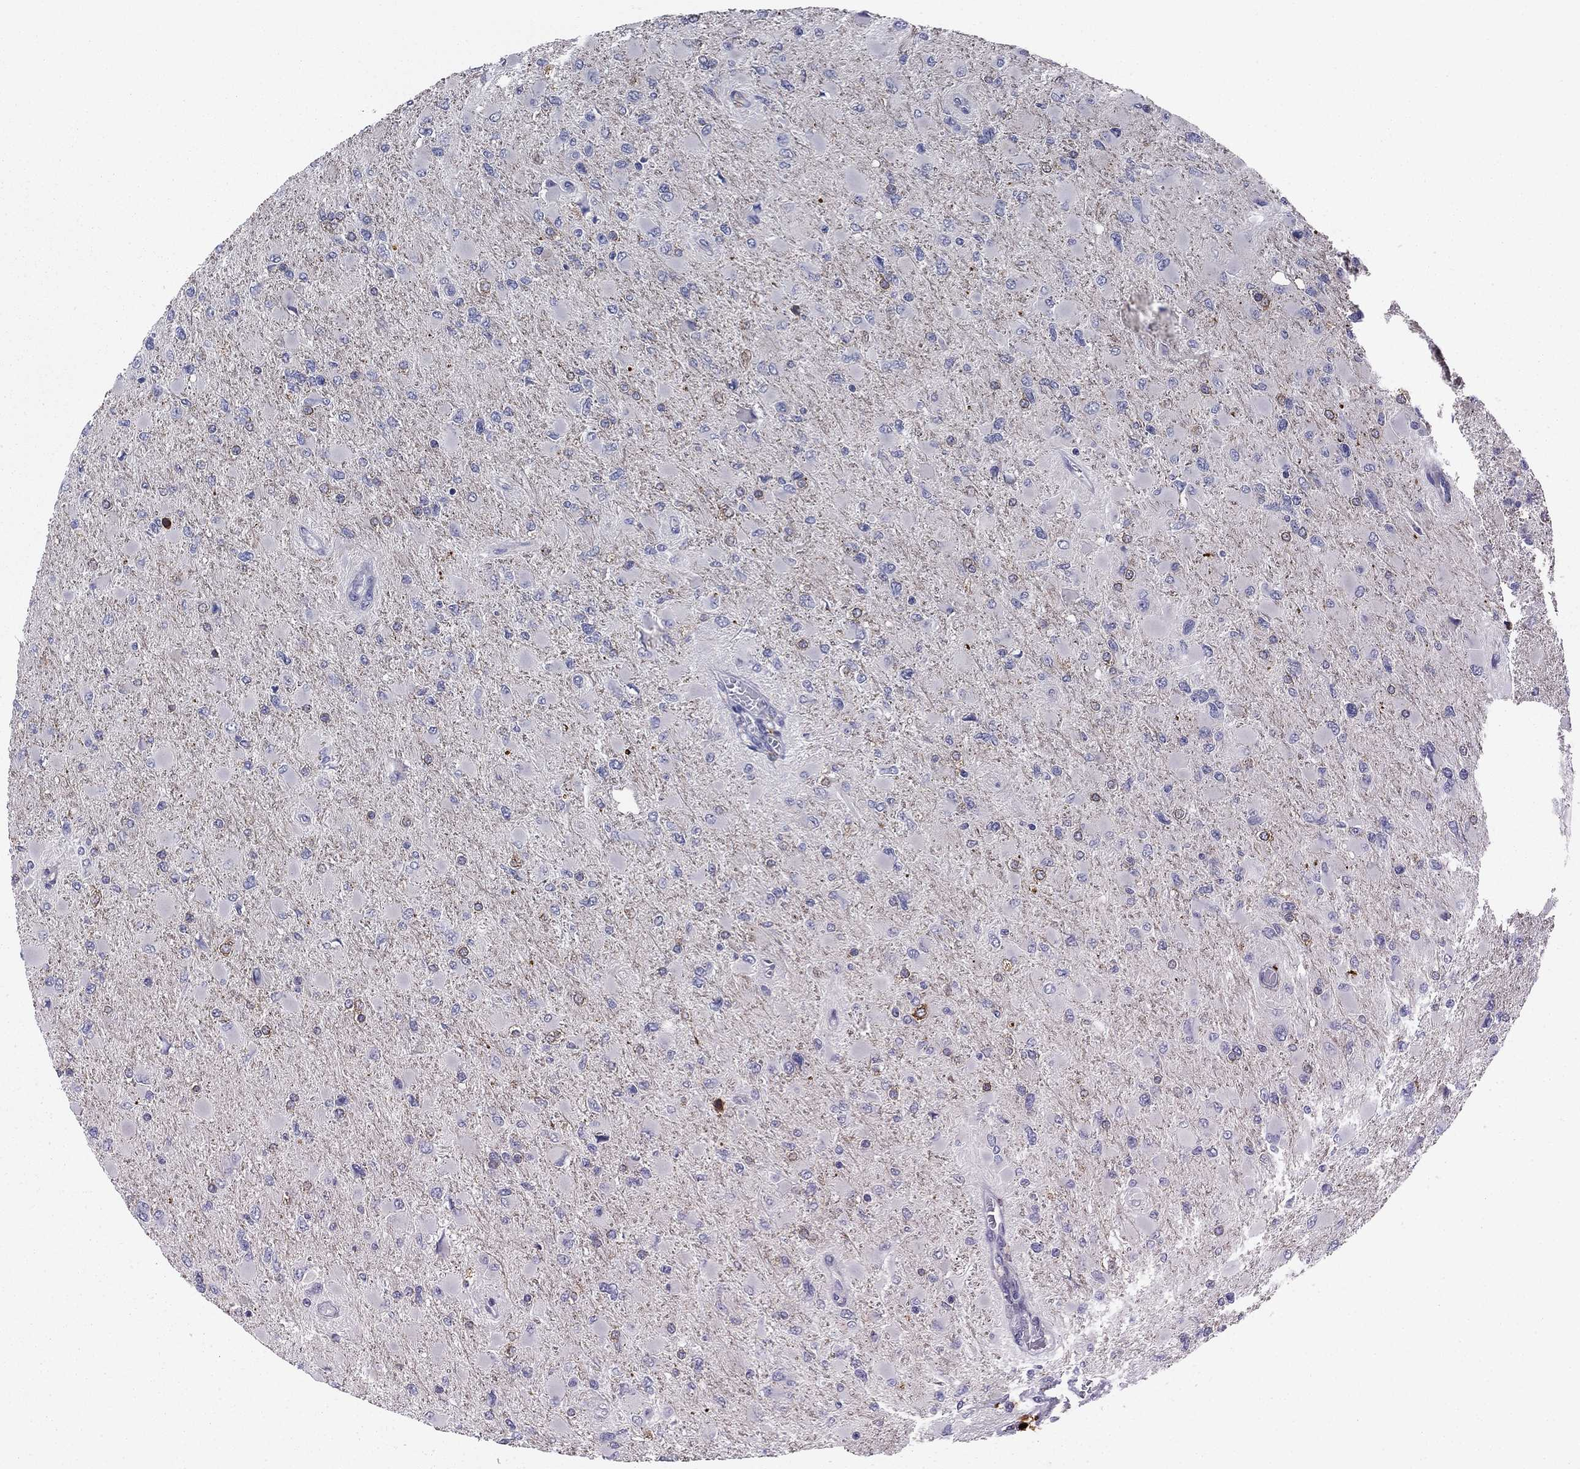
{"staining": {"intensity": "negative", "quantity": "none", "location": "none"}, "tissue": "glioma", "cell_type": "Tumor cells", "image_type": "cancer", "snomed": [{"axis": "morphology", "description": "Glioma, malignant, High grade"}, {"axis": "topography", "description": "Cerebral cortex"}], "caption": "Human glioma stained for a protein using immunohistochemistry (IHC) demonstrates no positivity in tumor cells.", "gene": "CNTNAP4", "patient": {"sex": "female", "age": 36}}